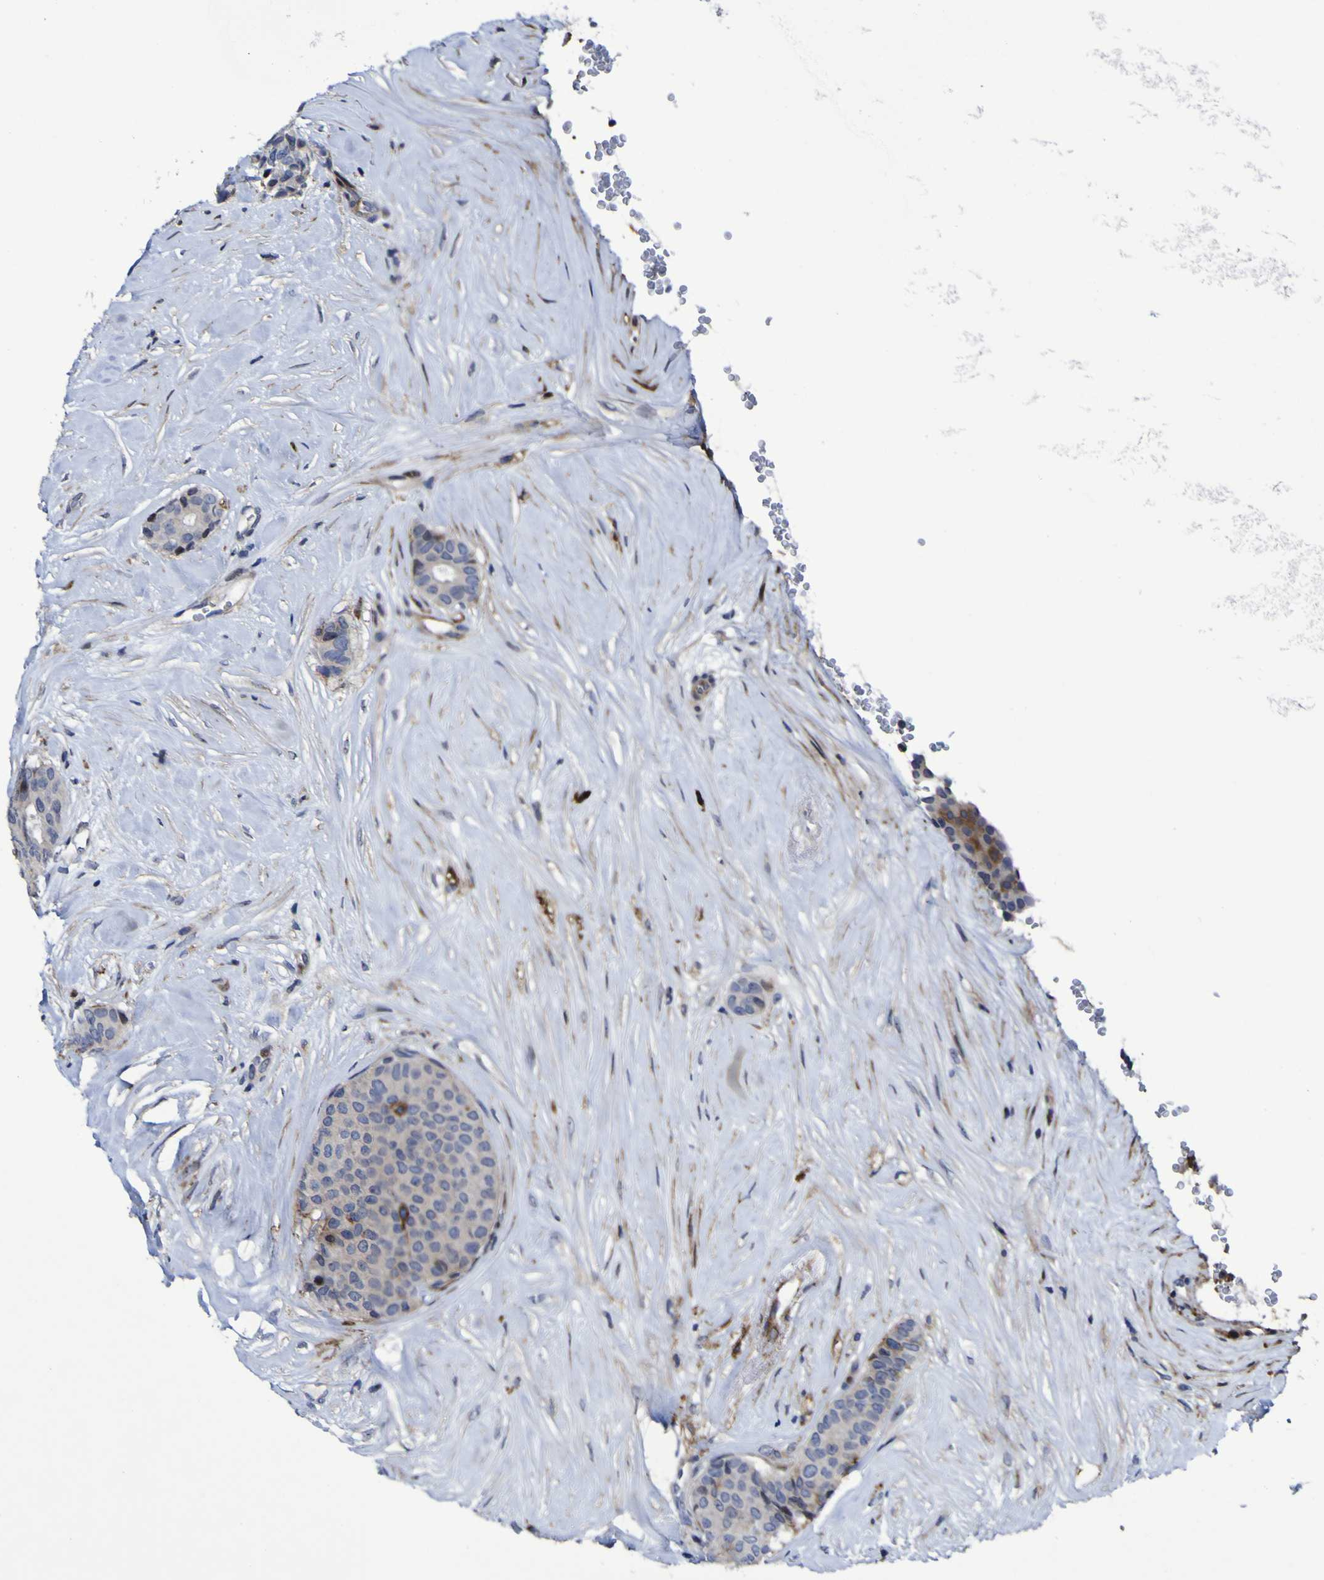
{"staining": {"intensity": "weak", "quantity": ">75%", "location": "cytoplasmic/membranous"}, "tissue": "breast cancer", "cell_type": "Tumor cells", "image_type": "cancer", "snomed": [{"axis": "morphology", "description": "Duct carcinoma"}, {"axis": "topography", "description": "Breast"}], "caption": "Protein staining shows weak cytoplasmic/membranous expression in approximately >75% of tumor cells in breast cancer. (DAB (3,3'-diaminobenzidine) IHC with brightfield microscopy, high magnification).", "gene": "MGLL", "patient": {"sex": "female", "age": 75}}